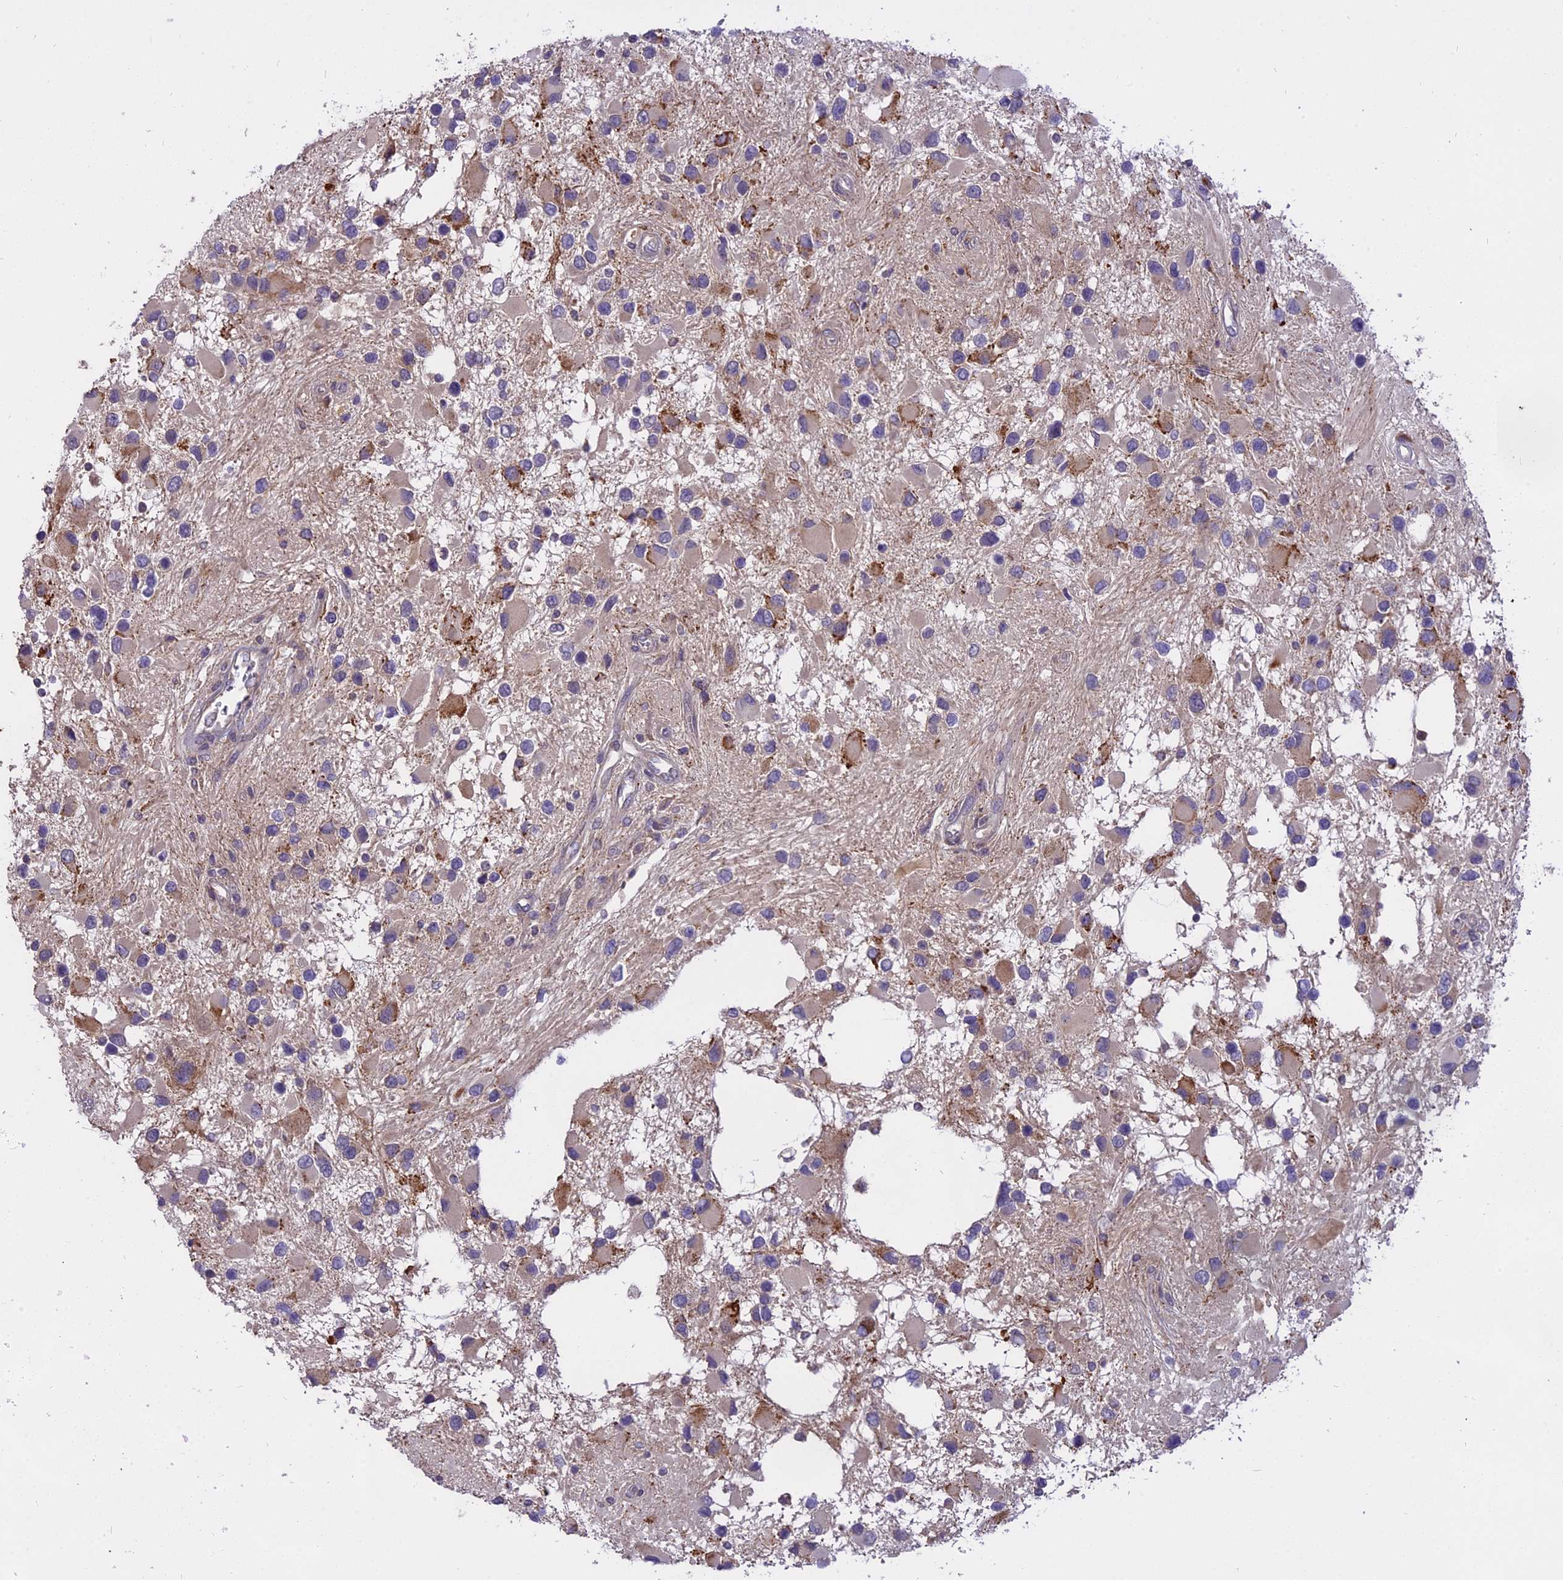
{"staining": {"intensity": "weak", "quantity": "<25%", "location": "cytoplasmic/membranous"}, "tissue": "glioma", "cell_type": "Tumor cells", "image_type": "cancer", "snomed": [{"axis": "morphology", "description": "Glioma, malignant, High grade"}, {"axis": "topography", "description": "Brain"}], "caption": "A micrograph of human malignant glioma (high-grade) is negative for staining in tumor cells.", "gene": "MEMO1", "patient": {"sex": "male", "age": 53}}